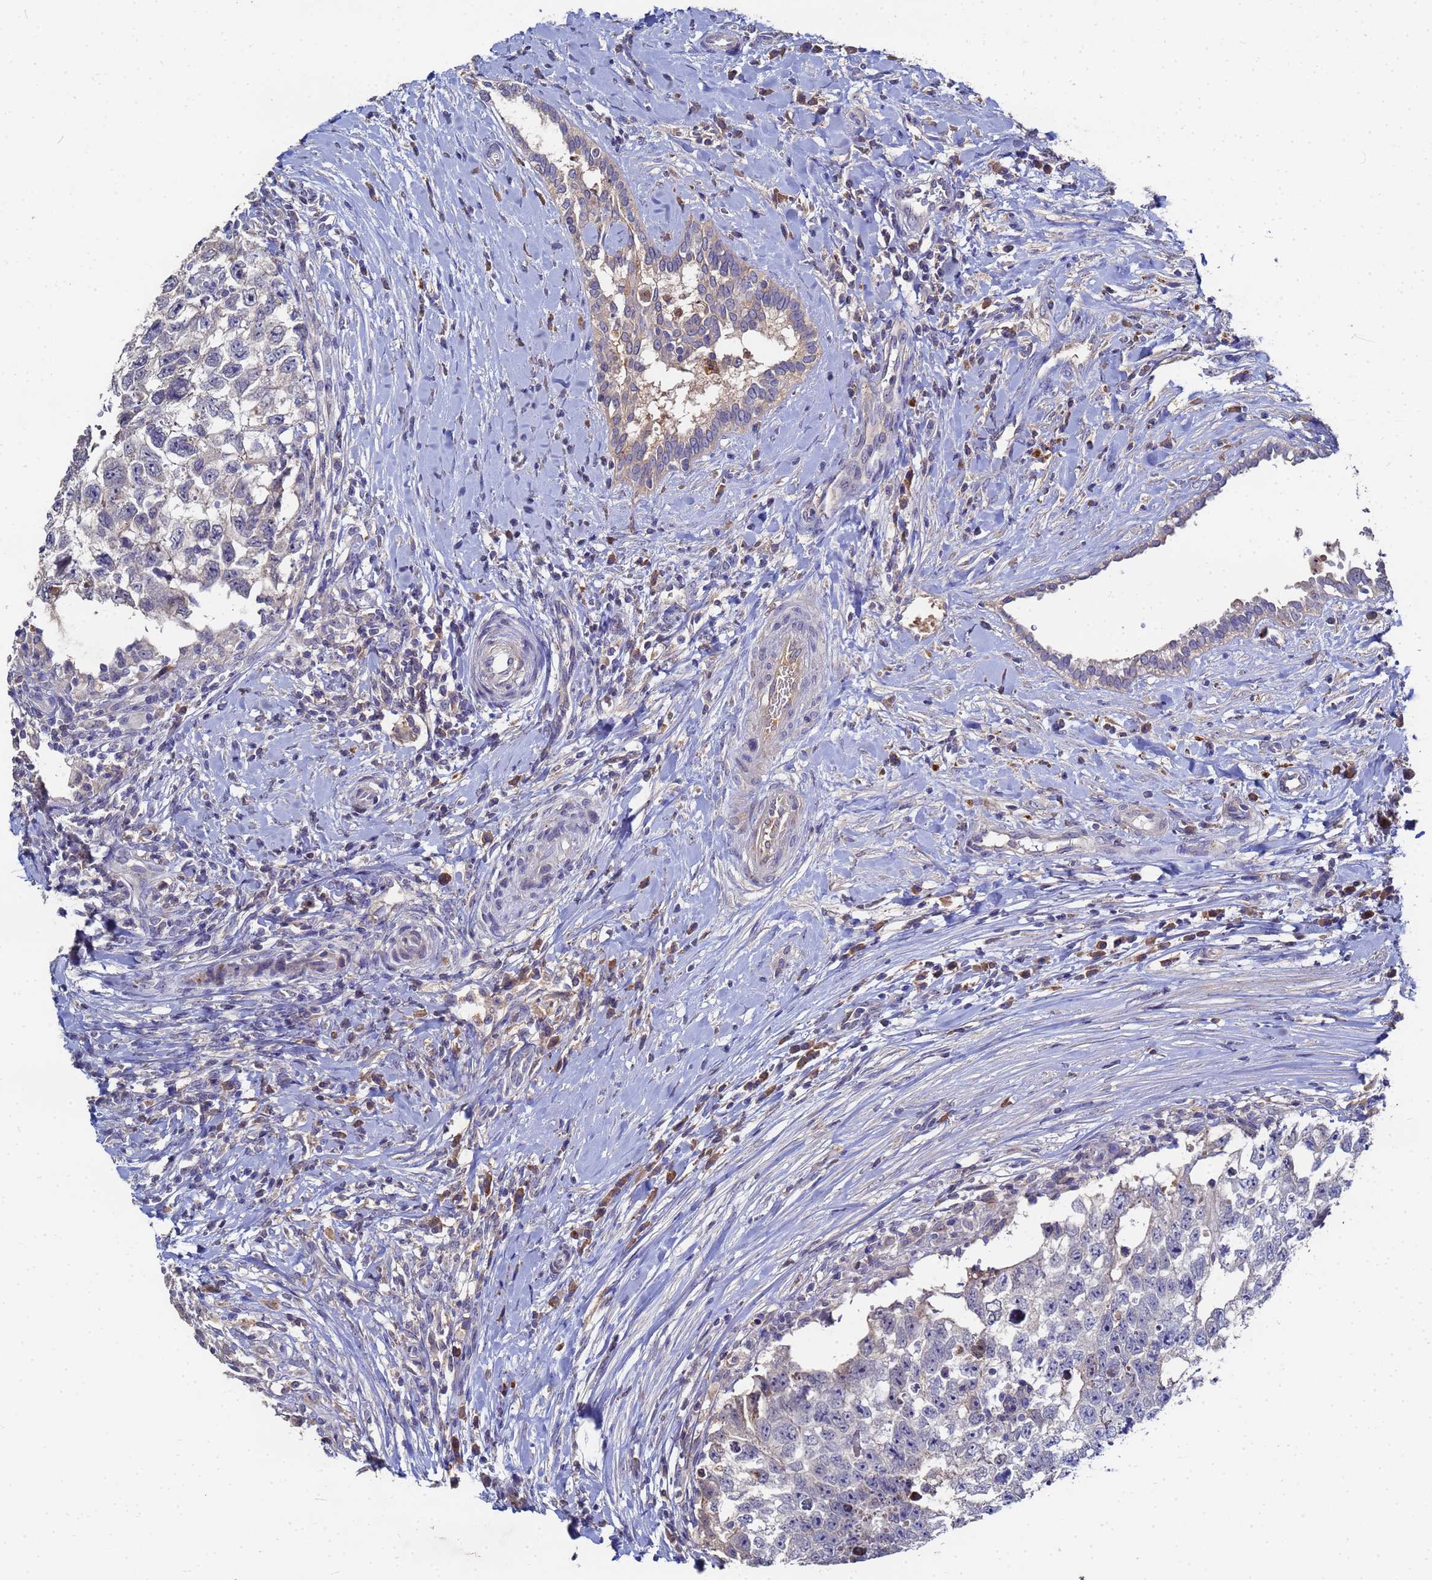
{"staining": {"intensity": "negative", "quantity": "none", "location": "none"}, "tissue": "testis cancer", "cell_type": "Tumor cells", "image_type": "cancer", "snomed": [{"axis": "morphology", "description": "Seminoma, NOS"}, {"axis": "morphology", "description": "Carcinoma, Embryonal, NOS"}, {"axis": "topography", "description": "Testis"}], "caption": "A high-resolution histopathology image shows immunohistochemistry (IHC) staining of testis embryonal carcinoma, which reveals no significant expression in tumor cells.", "gene": "TCP10L", "patient": {"sex": "male", "age": 29}}